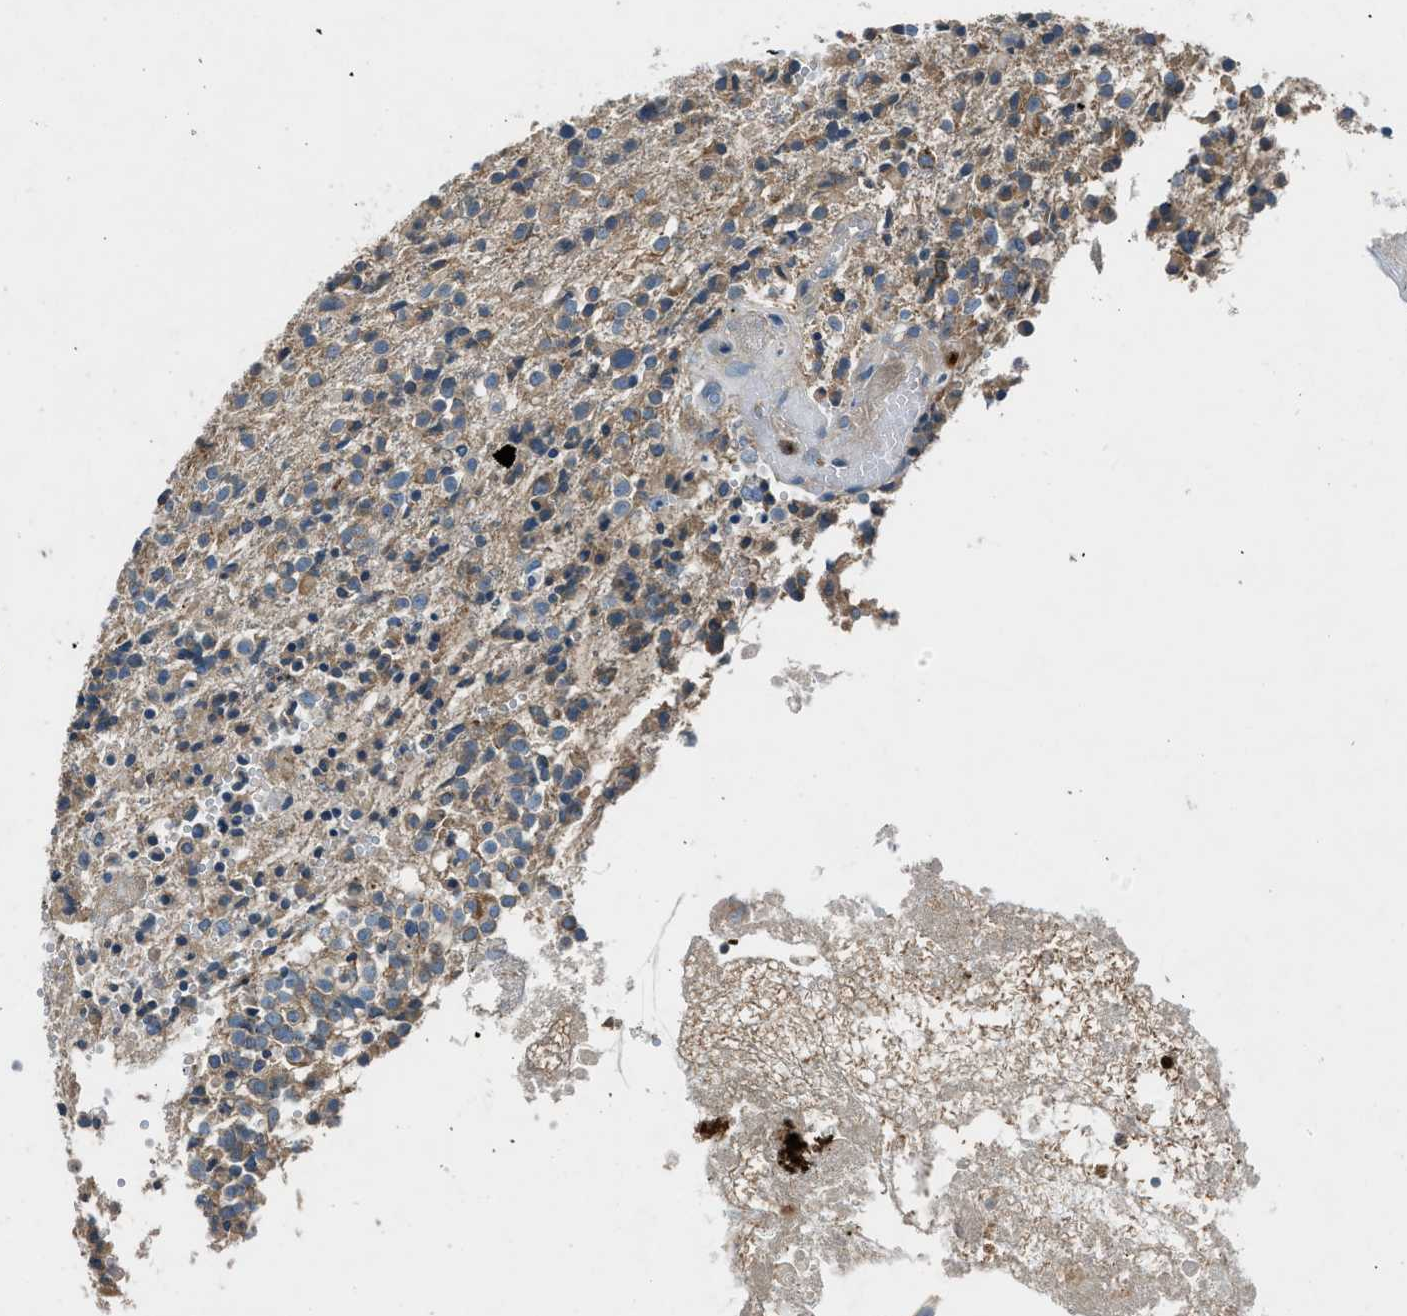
{"staining": {"intensity": "moderate", "quantity": "<25%", "location": "cytoplasmic/membranous"}, "tissue": "glioma", "cell_type": "Tumor cells", "image_type": "cancer", "snomed": [{"axis": "morphology", "description": "Glioma, malignant, High grade"}, {"axis": "topography", "description": "Brain"}], "caption": "This is an image of immunohistochemistry (IHC) staining of malignant glioma (high-grade), which shows moderate staining in the cytoplasmic/membranous of tumor cells.", "gene": "BMP1", "patient": {"sex": "female", "age": 59}}